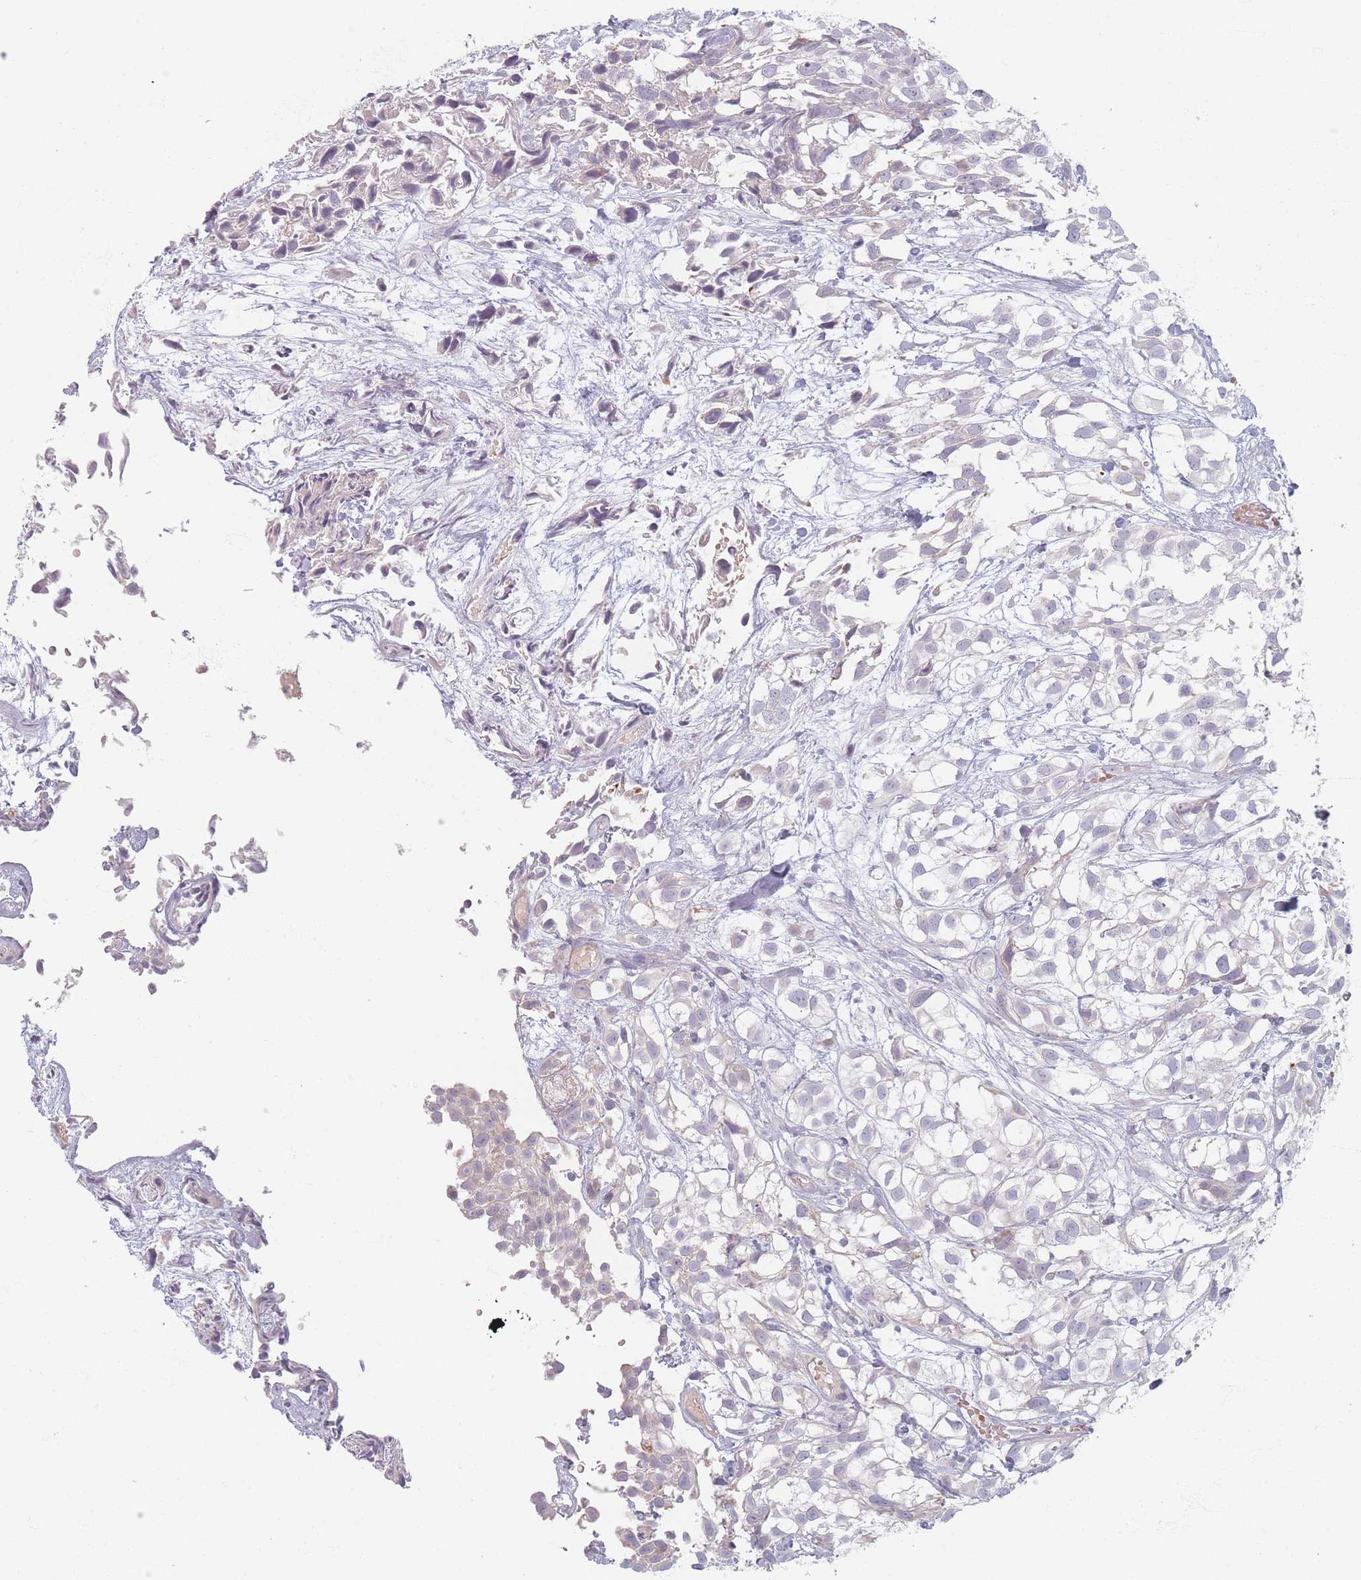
{"staining": {"intensity": "negative", "quantity": "none", "location": "none"}, "tissue": "urothelial cancer", "cell_type": "Tumor cells", "image_type": "cancer", "snomed": [{"axis": "morphology", "description": "Urothelial carcinoma, High grade"}, {"axis": "topography", "description": "Urinary bladder"}], "caption": "The immunohistochemistry histopathology image has no significant positivity in tumor cells of high-grade urothelial carcinoma tissue.", "gene": "TMOD1", "patient": {"sex": "male", "age": 56}}